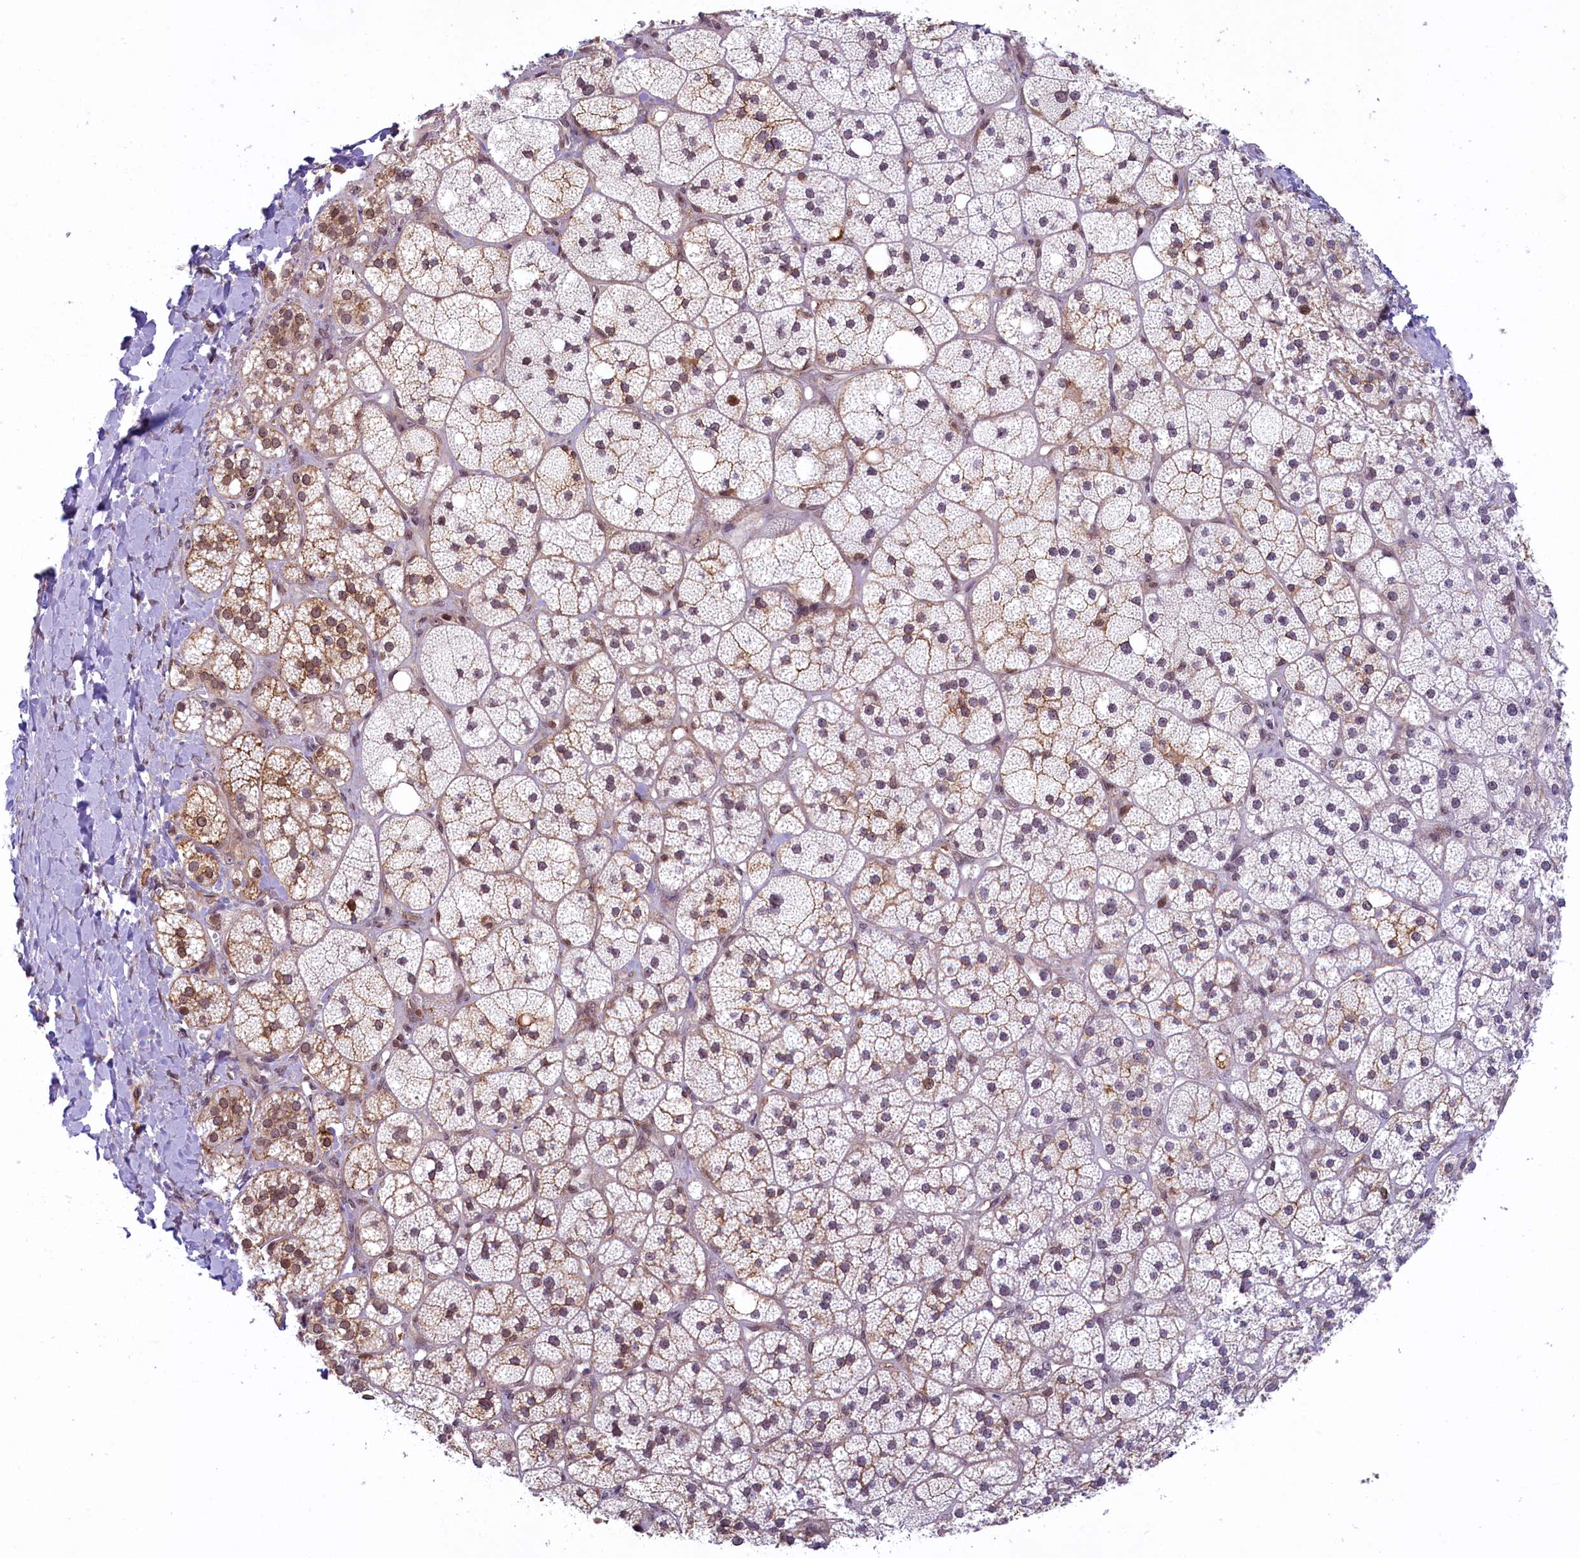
{"staining": {"intensity": "moderate", "quantity": "25%-75%", "location": "nuclear"}, "tissue": "adrenal gland", "cell_type": "Glandular cells", "image_type": "normal", "snomed": [{"axis": "morphology", "description": "Normal tissue, NOS"}, {"axis": "topography", "description": "Adrenal gland"}], "caption": "The image demonstrates staining of normal adrenal gland, revealing moderate nuclear protein staining (brown color) within glandular cells.", "gene": "FCHO1", "patient": {"sex": "male", "age": 61}}